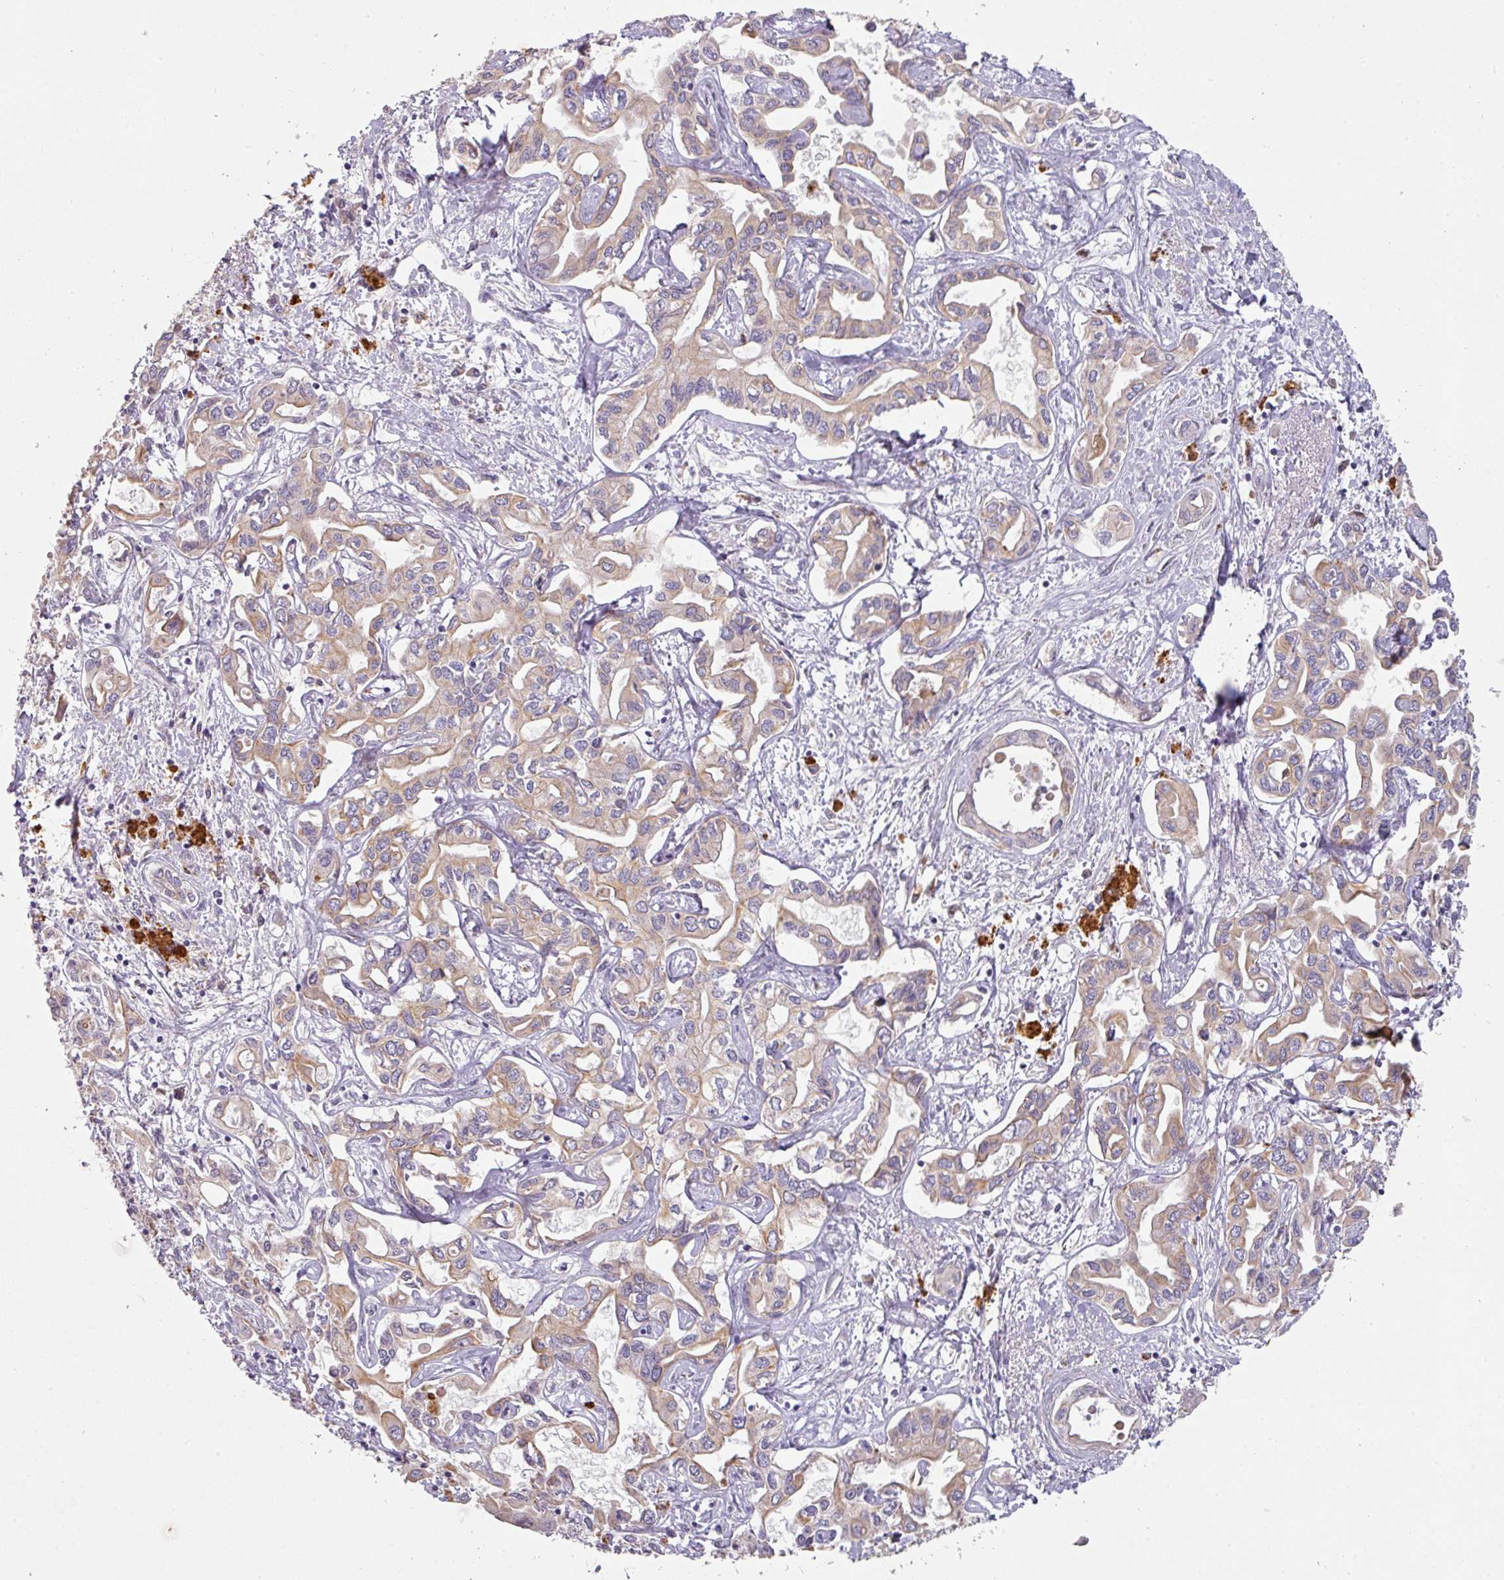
{"staining": {"intensity": "moderate", "quantity": ">75%", "location": "cytoplasmic/membranous"}, "tissue": "liver cancer", "cell_type": "Tumor cells", "image_type": "cancer", "snomed": [{"axis": "morphology", "description": "Cholangiocarcinoma"}, {"axis": "topography", "description": "Liver"}], "caption": "DAB immunohistochemical staining of cholangiocarcinoma (liver) shows moderate cytoplasmic/membranous protein staining in about >75% of tumor cells.", "gene": "ZNF266", "patient": {"sex": "female", "age": 64}}